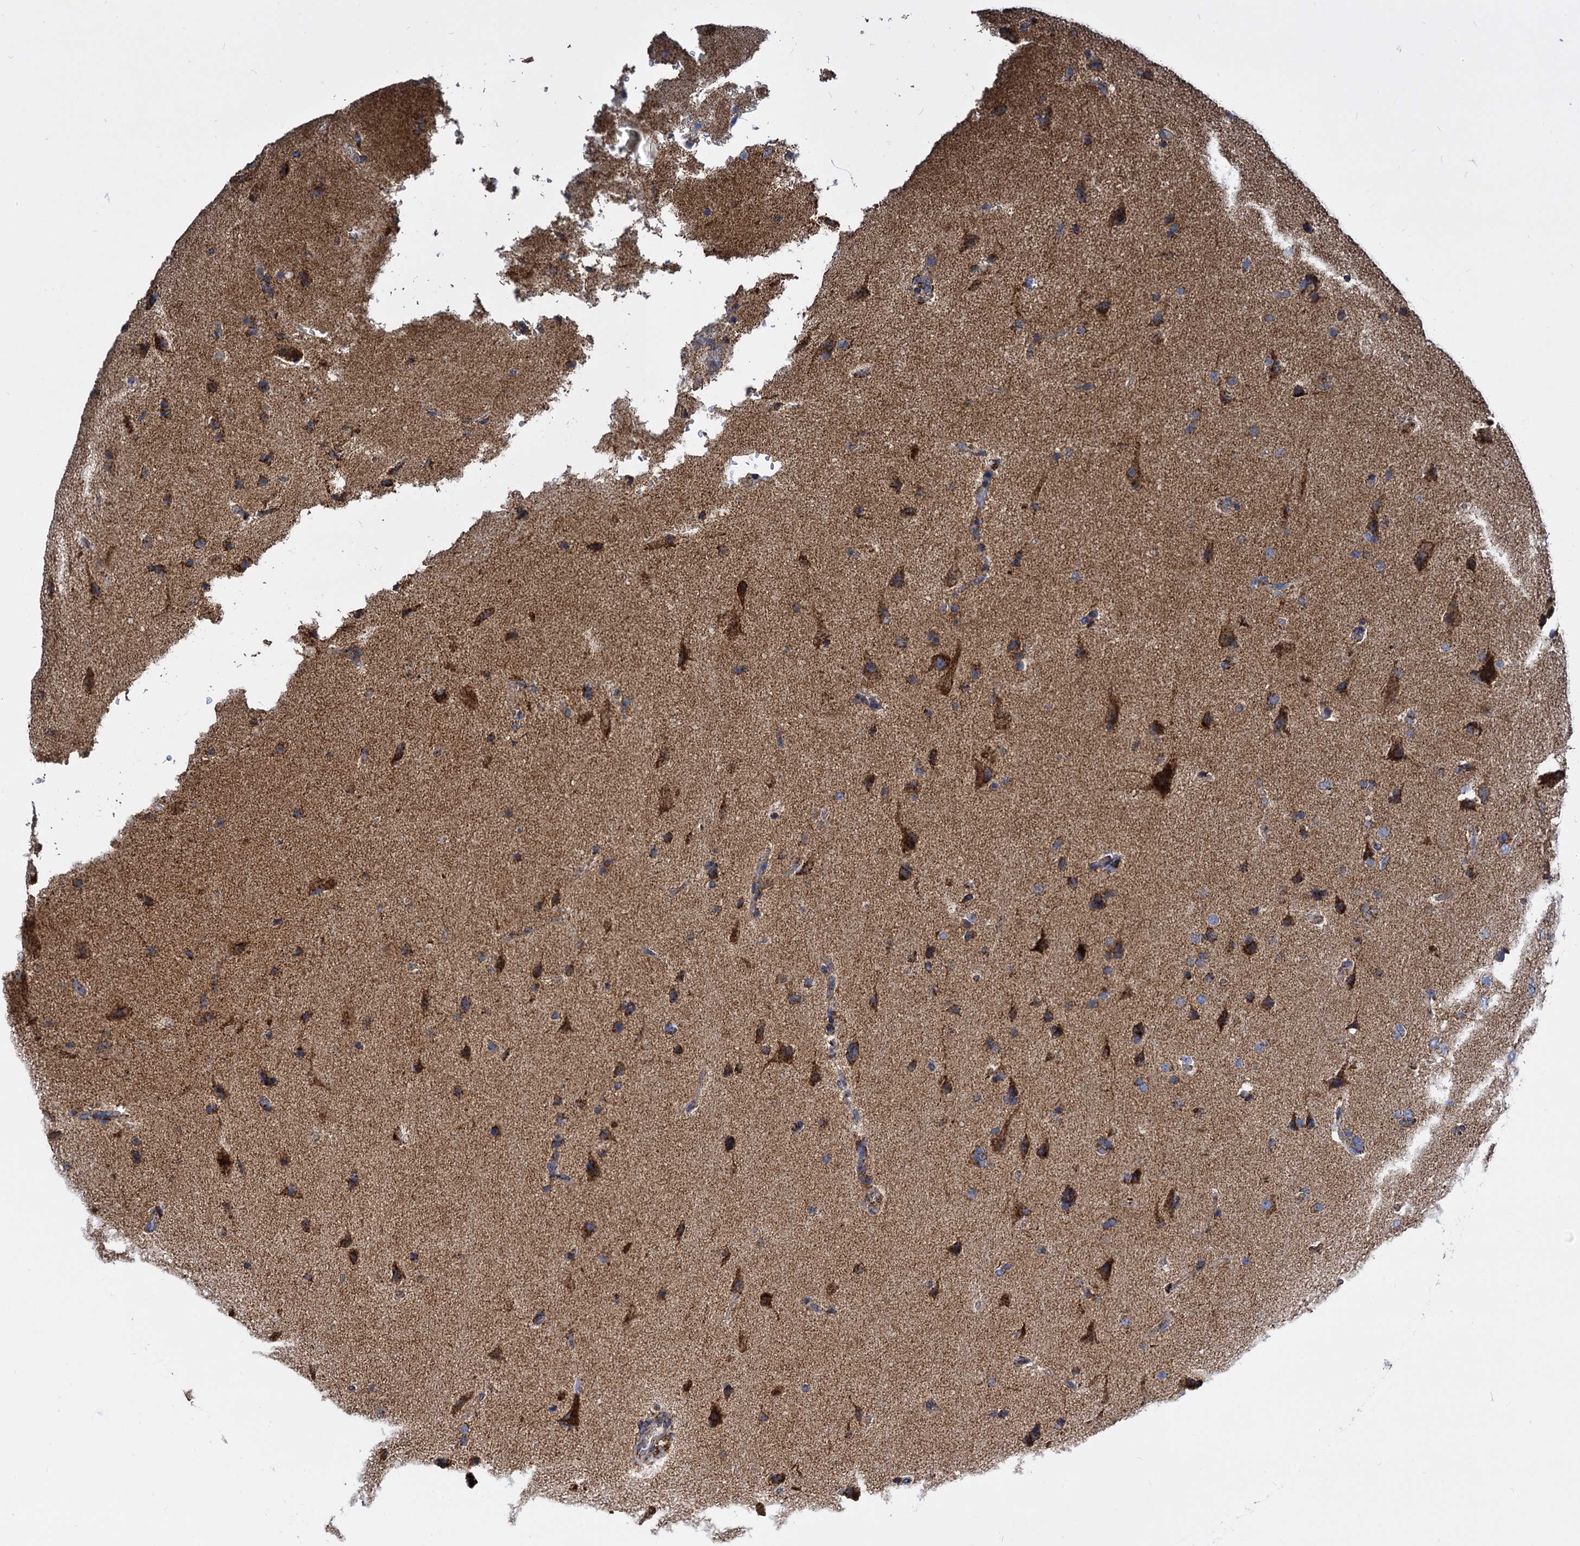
{"staining": {"intensity": "strong", "quantity": ">75%", "location": "cytoplasmic/membranous"}, "tissue": "glioma", "cell_type": "Tumor cells", "image_type": "cancer", "snomed": [{"axis": "morphology", "description": "Glioma, malignant, High grade"}, {"axis": "topography", "description": "Brain"}], "caption": "Glioma stained with immunohistochemistry (IHC) shows strong cytoplasmic/membranous positivity in about >75% of tumor cells.", "gene": "TIMM10", "patient": {"sex": "male", "age": 72}}